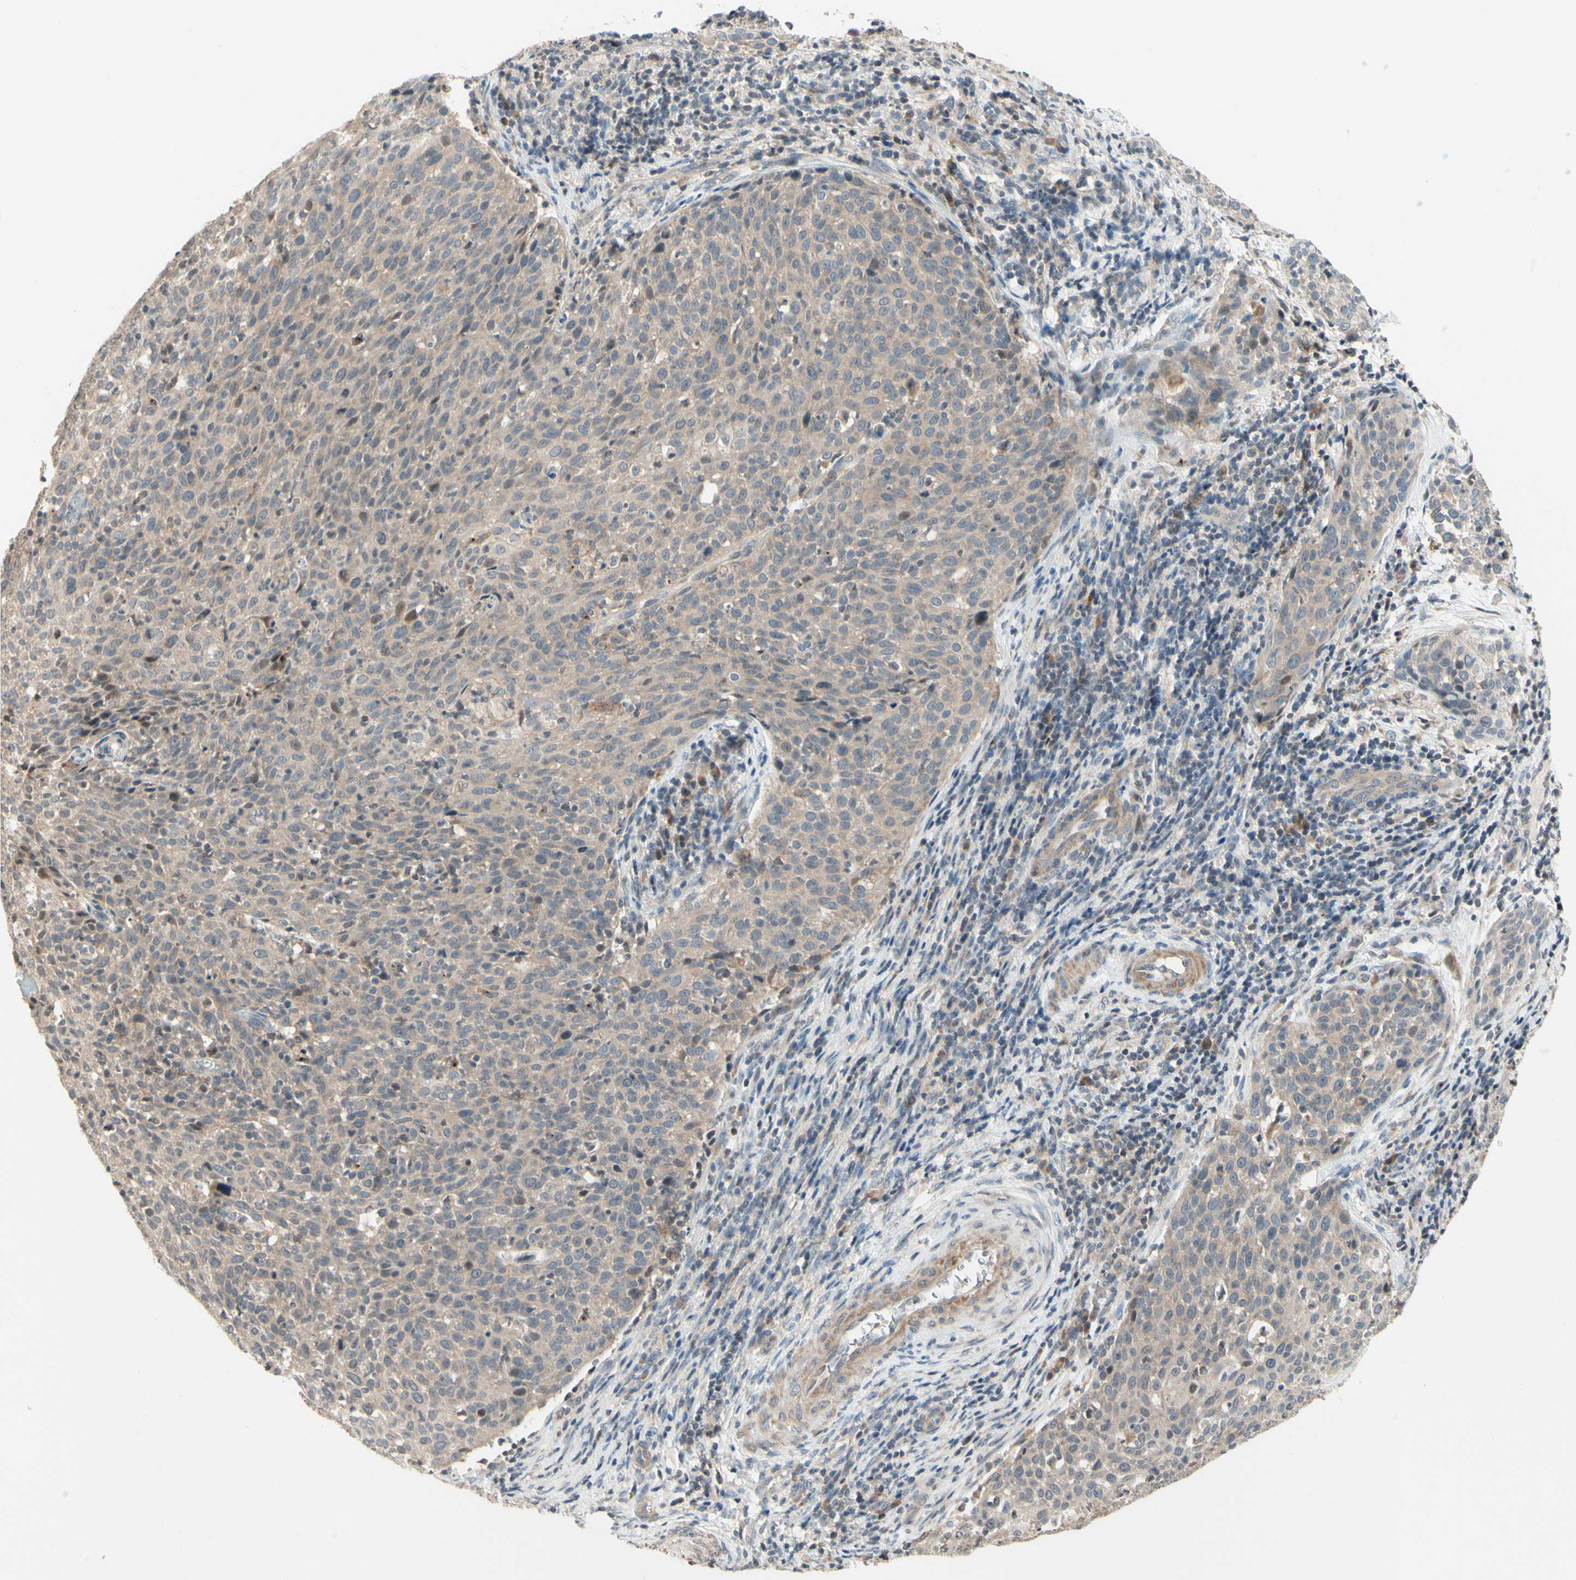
{"staining": {"intensity": "weak", "quantity": ">75%", "location": "cytoplasmic/membranous"}, "tissue": "cervical cancer", "cell_type": "Tumor cells", "image_type": "cancer", "snomed": [{"axis": "morphology", "description": "Squamous cell carcinoma, NOS"}, {"axis": "topography", "description": "Cervix"}], "caption": "Immunohistochemical staining of human squamous cell carcinoma (cervical) demonstrates weak cytoplasmic/membranous protein positivity in approximately >75% of tumor cells.", "gene": "ZW10", "patient": {"sex": "female", "age": 38}}